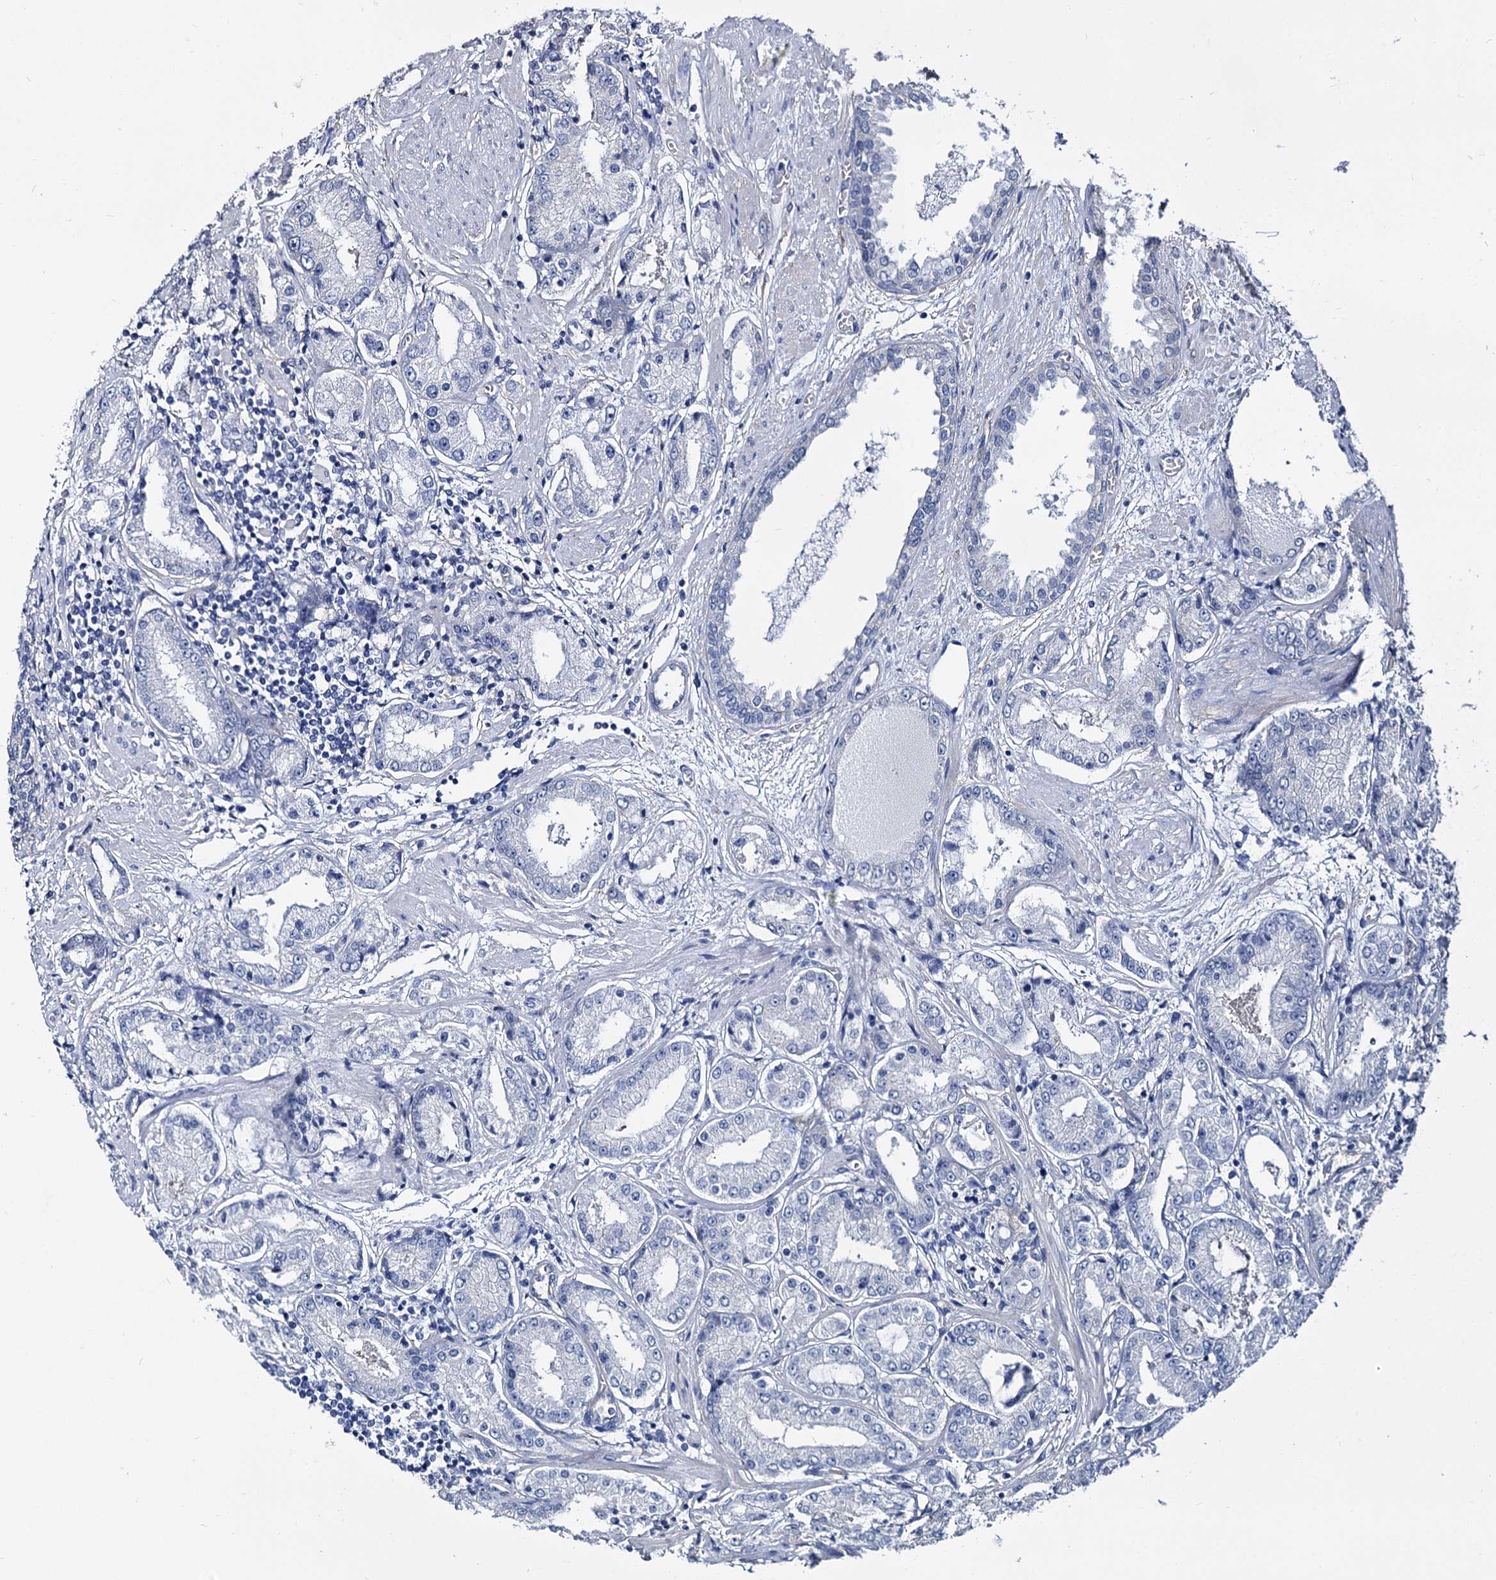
{"staining": {"intensity": "negative", "quantity": "none", "location": "none"}, "tissue": "prostate cancer", "cell_type": "Tumor cells", "image_type": "cancer", "snomed": [{"axis": "morphology", "description": "Adenocarcinoma, High grade"}, {"axis": "topography", "description": "Prostate"}], "caption": "Protein analysis of prostate cancer demonstrates no significant positivity in tumor cells.", "gene": "CBFB", "patient": {"sex": "male", "age": 59}}